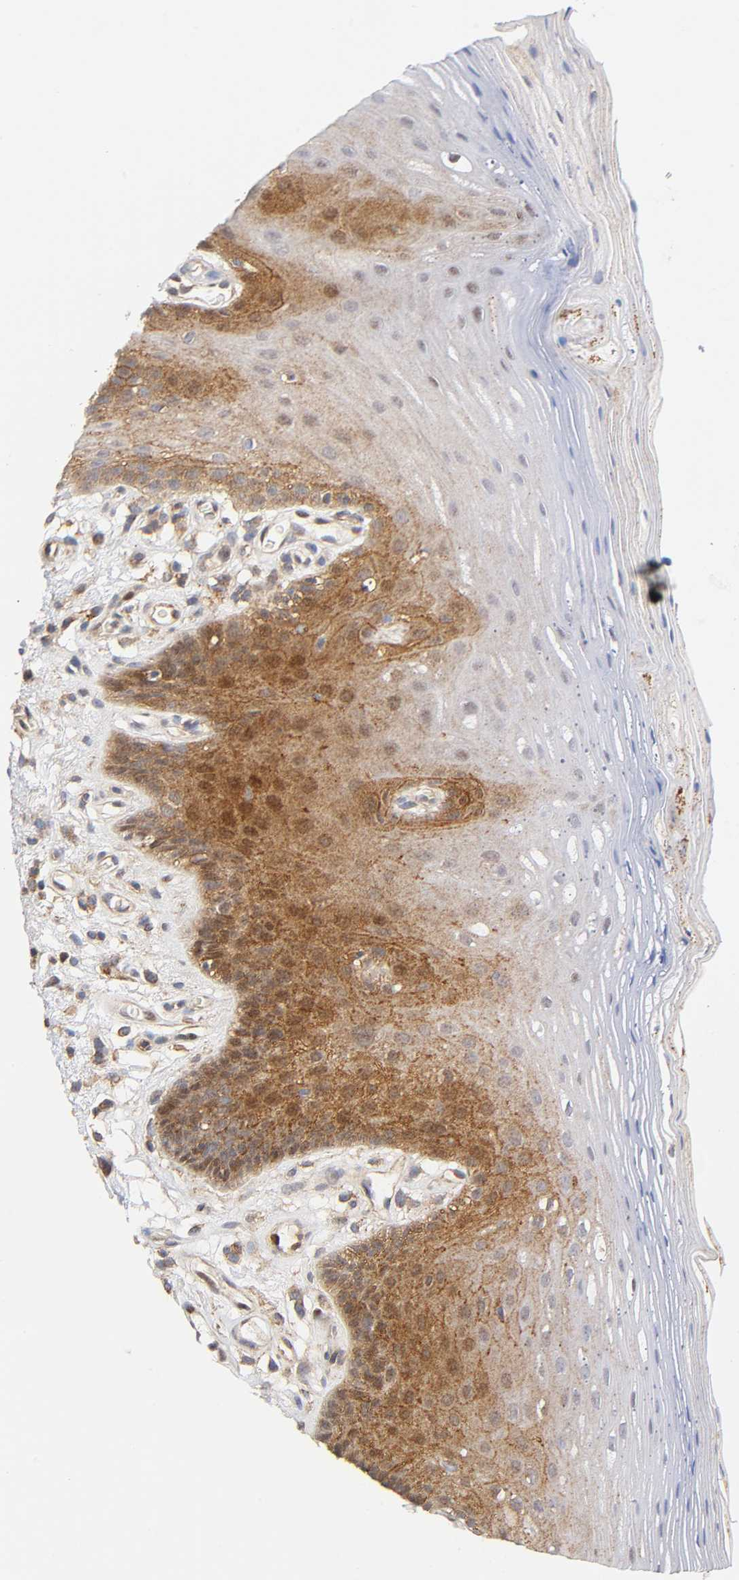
{"staining": {"intensity": "moderate", "quantity": "25%-75%", "location": "cytoplasmic/membranous,nuclear"}, "tissue": "oral mucosa", "cell_type": "Squamous epithelial cells", "image_type": "normal", "snomed": [{"axis": "morphology", "description": "Normal tissue, NOS"}, {"axis": "morphology", "description": "Squamous cell carcinoma, NOS"}, {"axis": "topography", "description": "Skeletal muscle"}, {"axis": "topography", "description": "Oral tissue"}, {"axis": "topography", "description": "Head-Neck"}], "caption": "Immunohistochemistry (DAB) staining of unremarkable oral mucosa displays moderate cytoplasmic/membranous,nuclear protein positivity in about 25%-75% of squamous epithelial cells.", "gene": "ANXA7", "patient": {"sex": "male", "age": 71}}